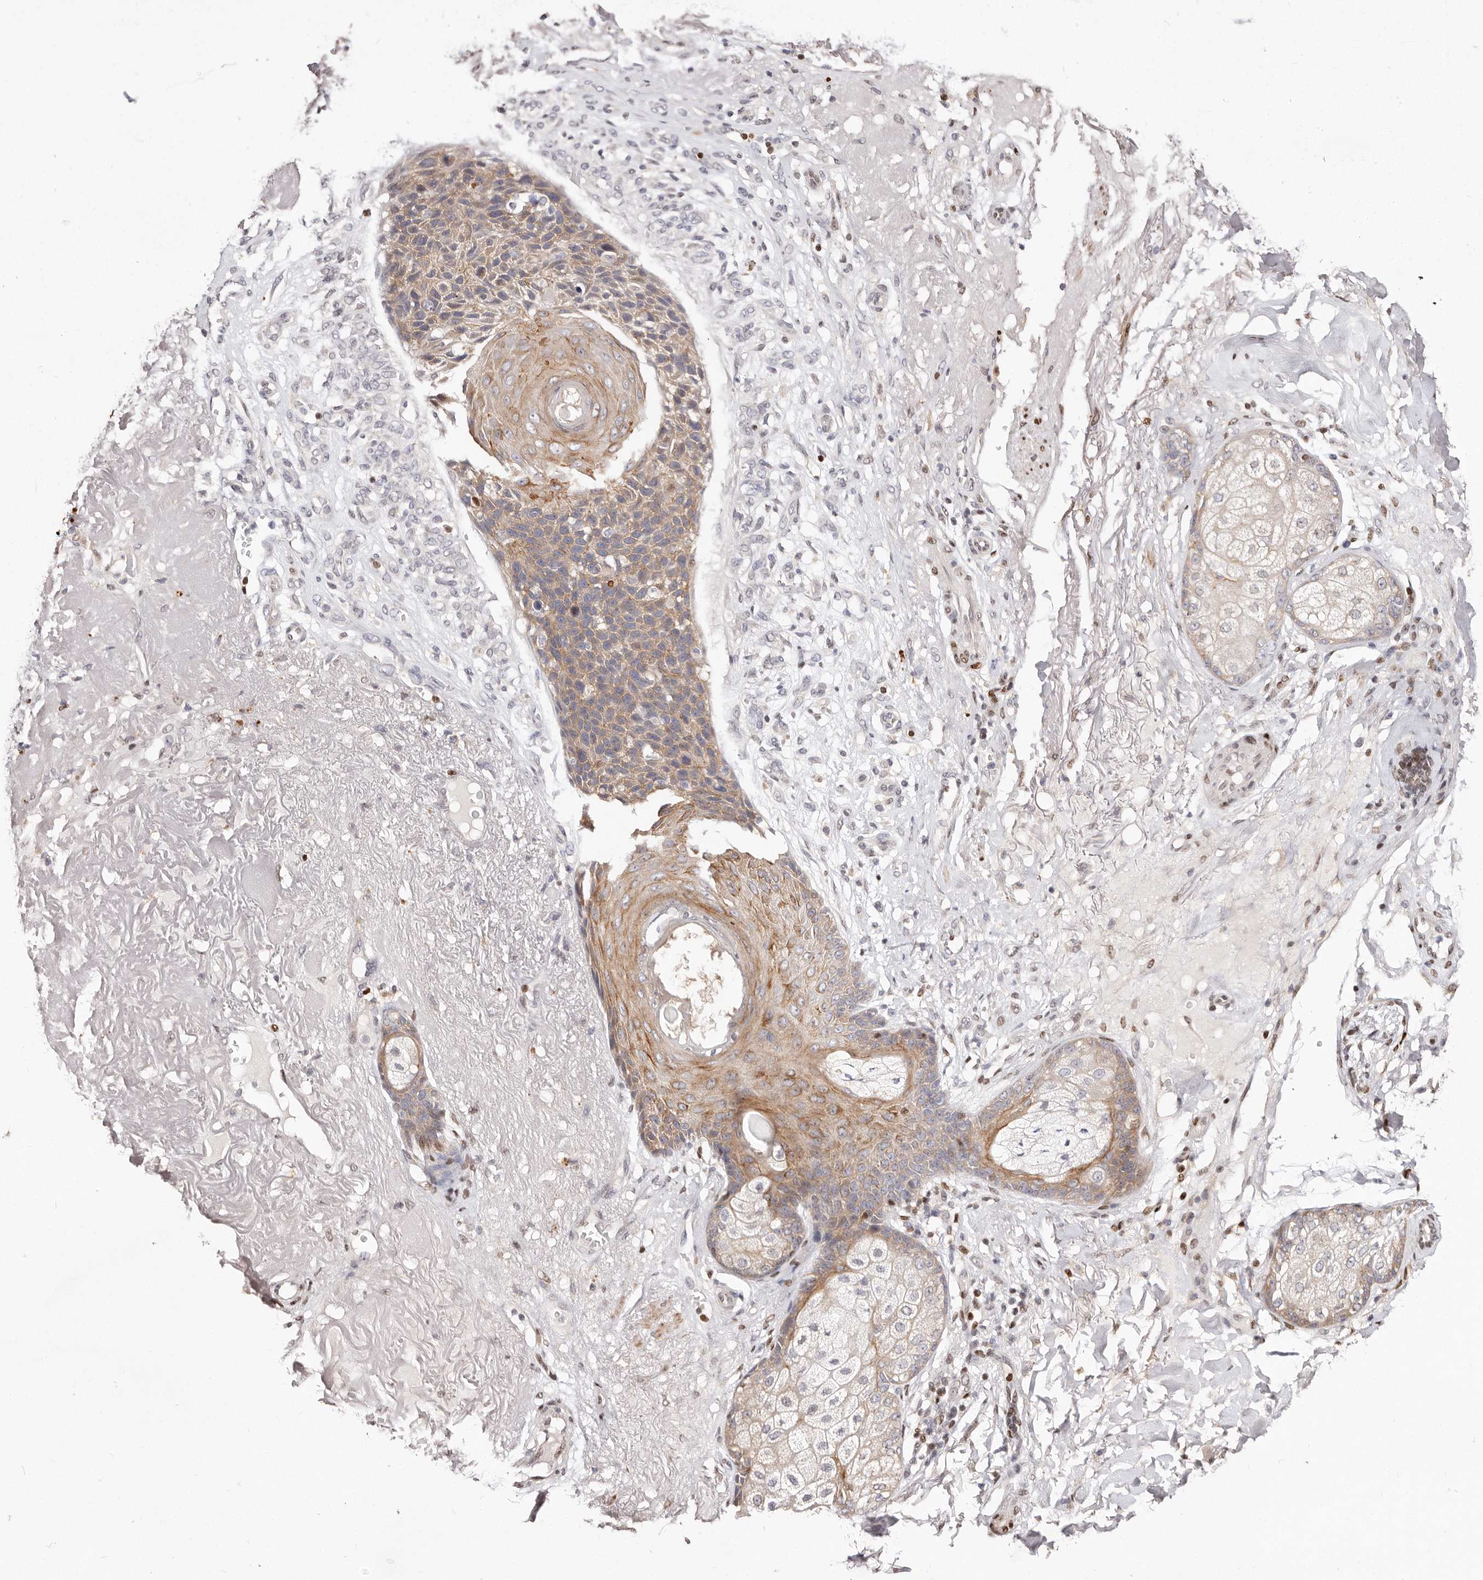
{"staining": {"intensity": "moderate", "quantity": "25%-75%", "location": "cytoplasmic/membranous"}, "tissue": "skin cancer", "cell_type": "Tumor cells", "image_type": "cancer", "snomed": [{"axis": "morphology", "description": "Squamous cell carcinoma, NOS"}, {"axis": "topography", "description": "Skin"}], "caption": "Skin squamous cell carcinoma stained for a protein reveals moderate cytoplasmic/membranous positivity in tumor cells.", "gene": "IQGAP3", "patient": {"sex": "female", "age": 88}}